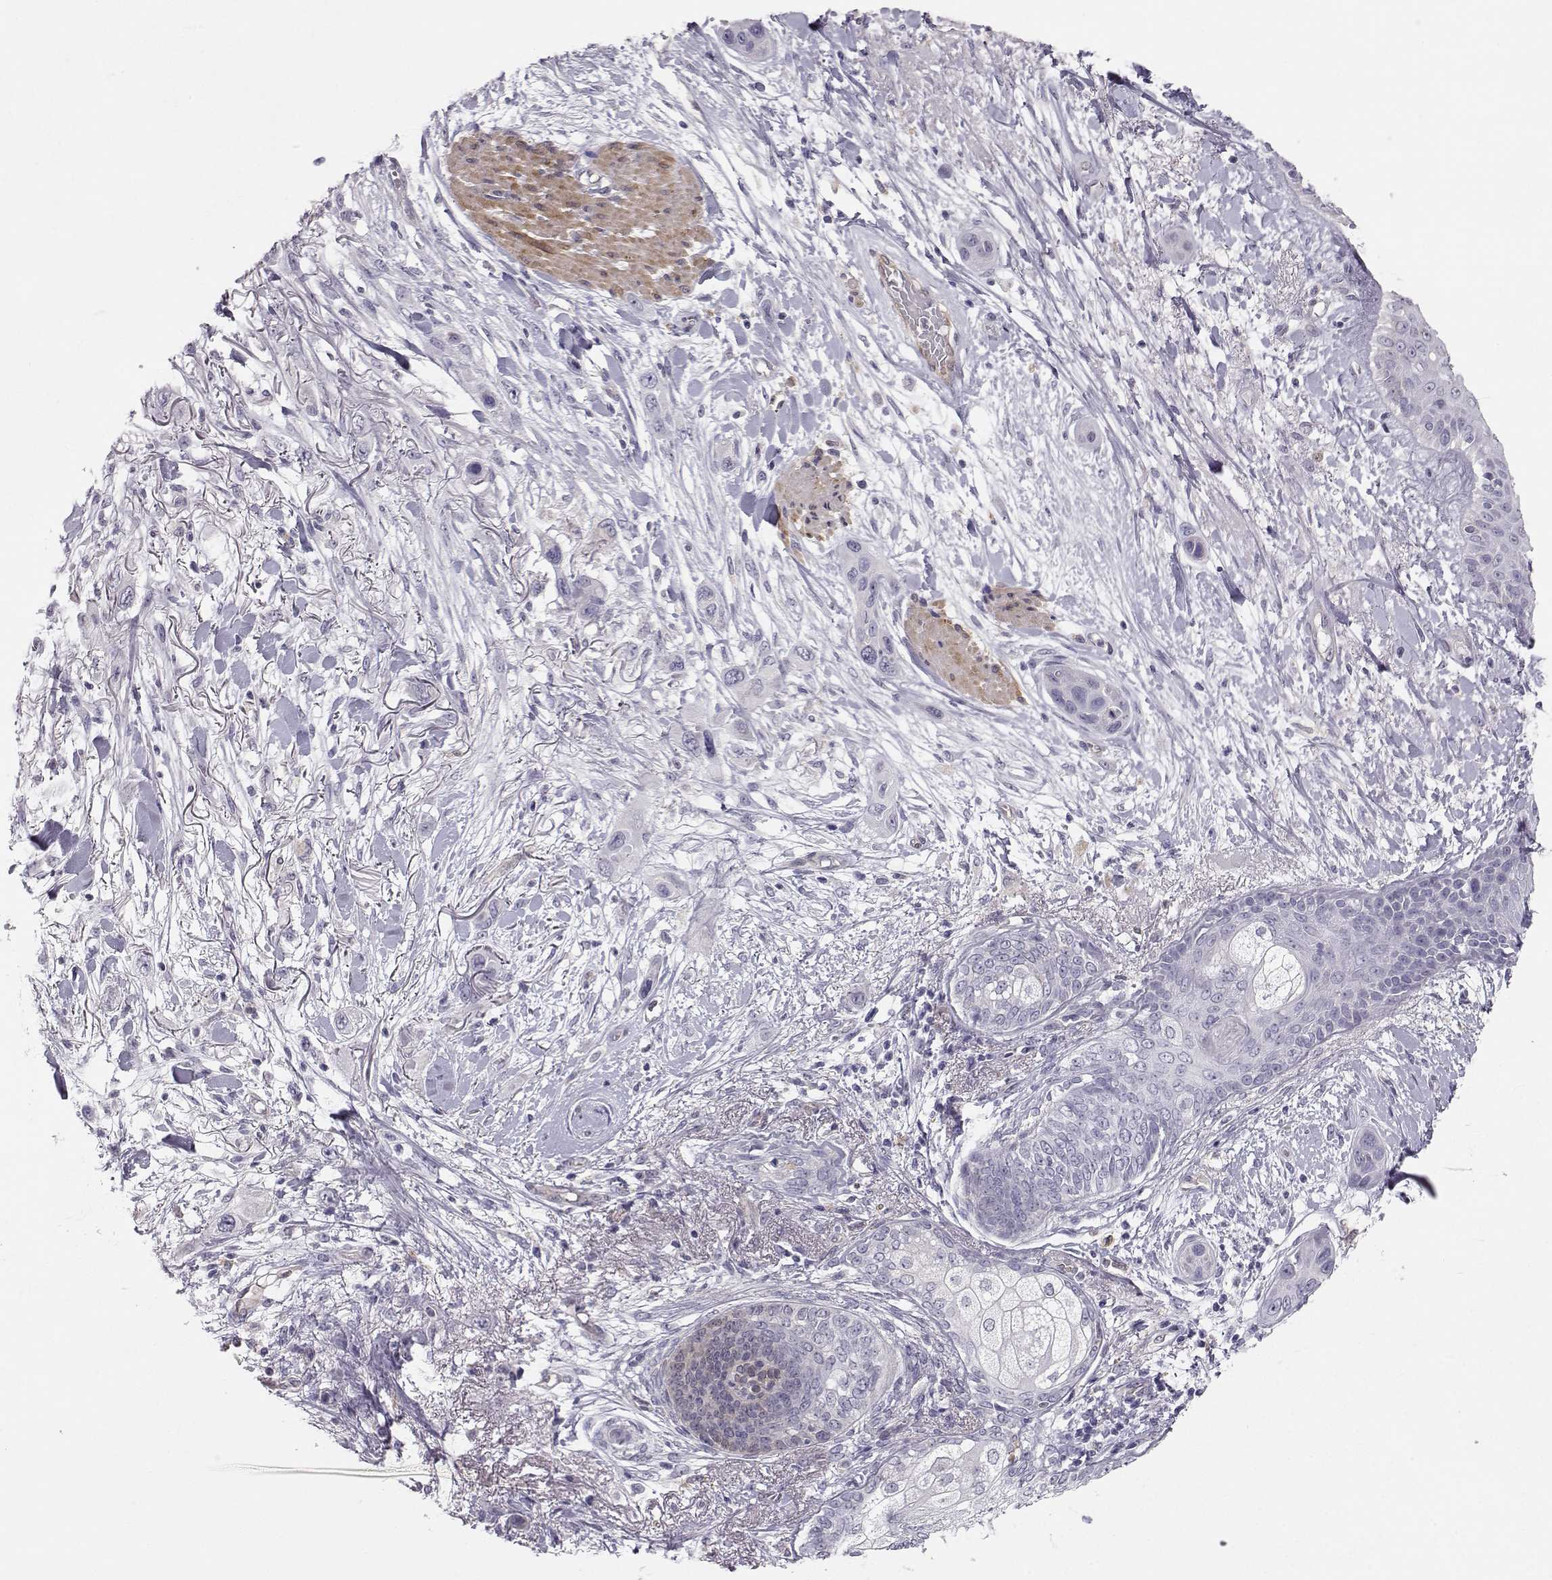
{"staining": {"intensity": "negative", "quantity": "none", "location": "none"}, "tissue": "skin cancer", "cell_type": "Tumor cells", "image_type": "cancer", "snomed": [{"axis": "morphology", "description": "Squamous cell carcinoma, NOS"}, {"axis": "topography", "description": "Skin"}], "caption": "The image reveals no significant expression in tumor cells of skin cancer (squamous cell carcinoma).", "gene": "PGM5", "patient": {"sex": "male", "age": 79}}